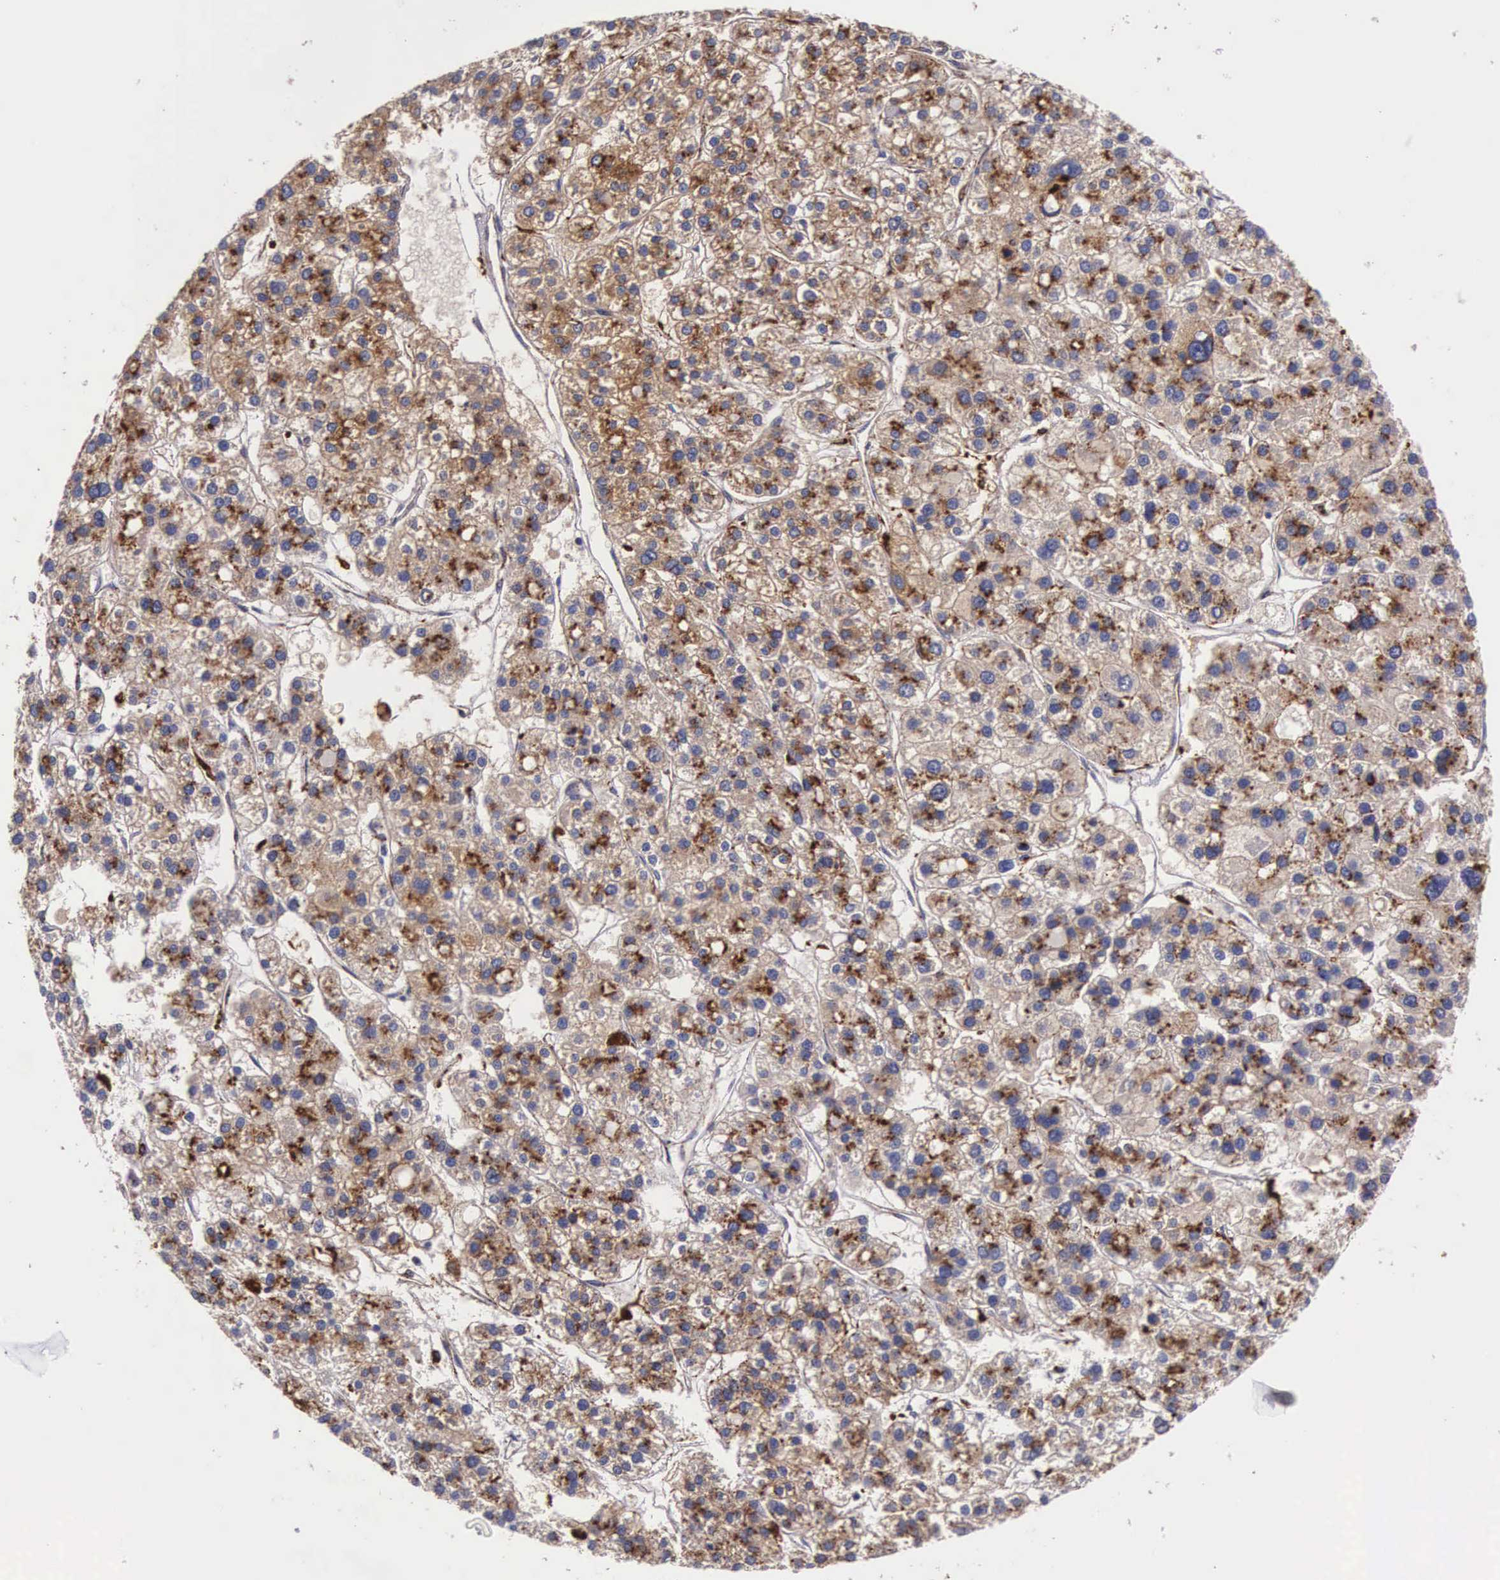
{"staining": {"intensity": "strong", "quantity": ">75%", "location": "cytoplasmic/membranous"}, "tissue": "liver cancer", "cell_type": "Tumor cells", "image_type": "cancer", "snomed": [{"axis": "morphology", "description": "Carcinoma, Hepatocellular, NOS"}, {"axis": "topography", "description": "Liver"}], "caption": "Immunohistochemical staining of liver hepatocellular carcinoma displays high levels of strong cytoplasmic/membranous protein positivity in about >75% of tumor cells.", "gene": "NAGA", "patient": {"sex": "female", "age": 85}}